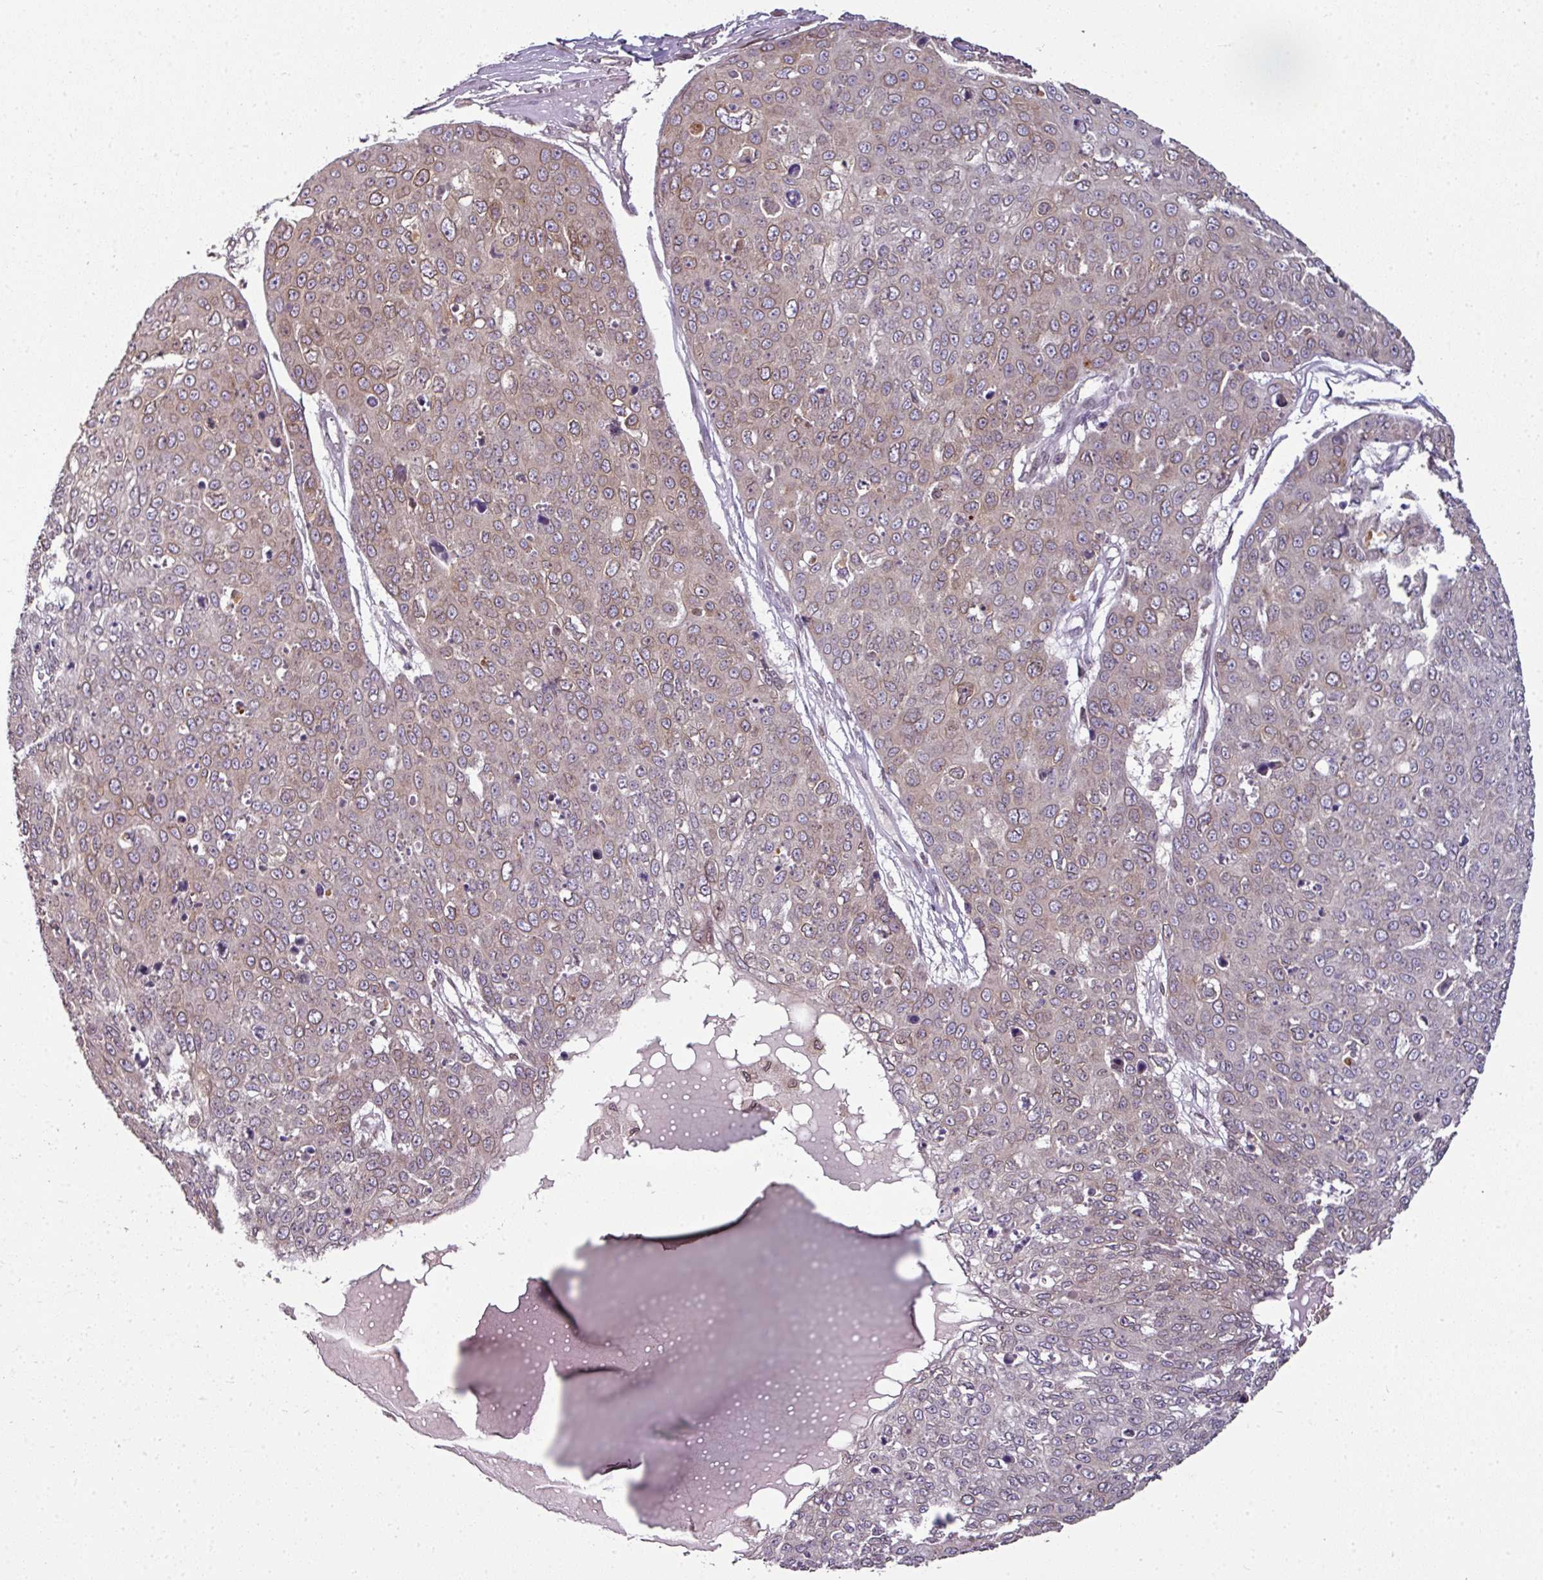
{"staining": {"intensity": "weak", "quantity": "25%-75%", "location": "cytoplasmic/membranous"}, "tissue": "skin cancer", "cell_type": "Tumor cells", "image_type": "cancer", "snomed": [{"axis": "morphology", "description": "Squamous cell carcinoma, NOS"}, {"axis": "topography", "description": "Skin"}], "caption": "Immunohistochemical staining of squamous cell carcinoma (skin) reveals low levels of weak cytoplasmic/membranous protein staining in approximately 25%-75% of tumor cells.", "gene": "RANGAP1", "patient": {"sex": "male", "age": 71}}